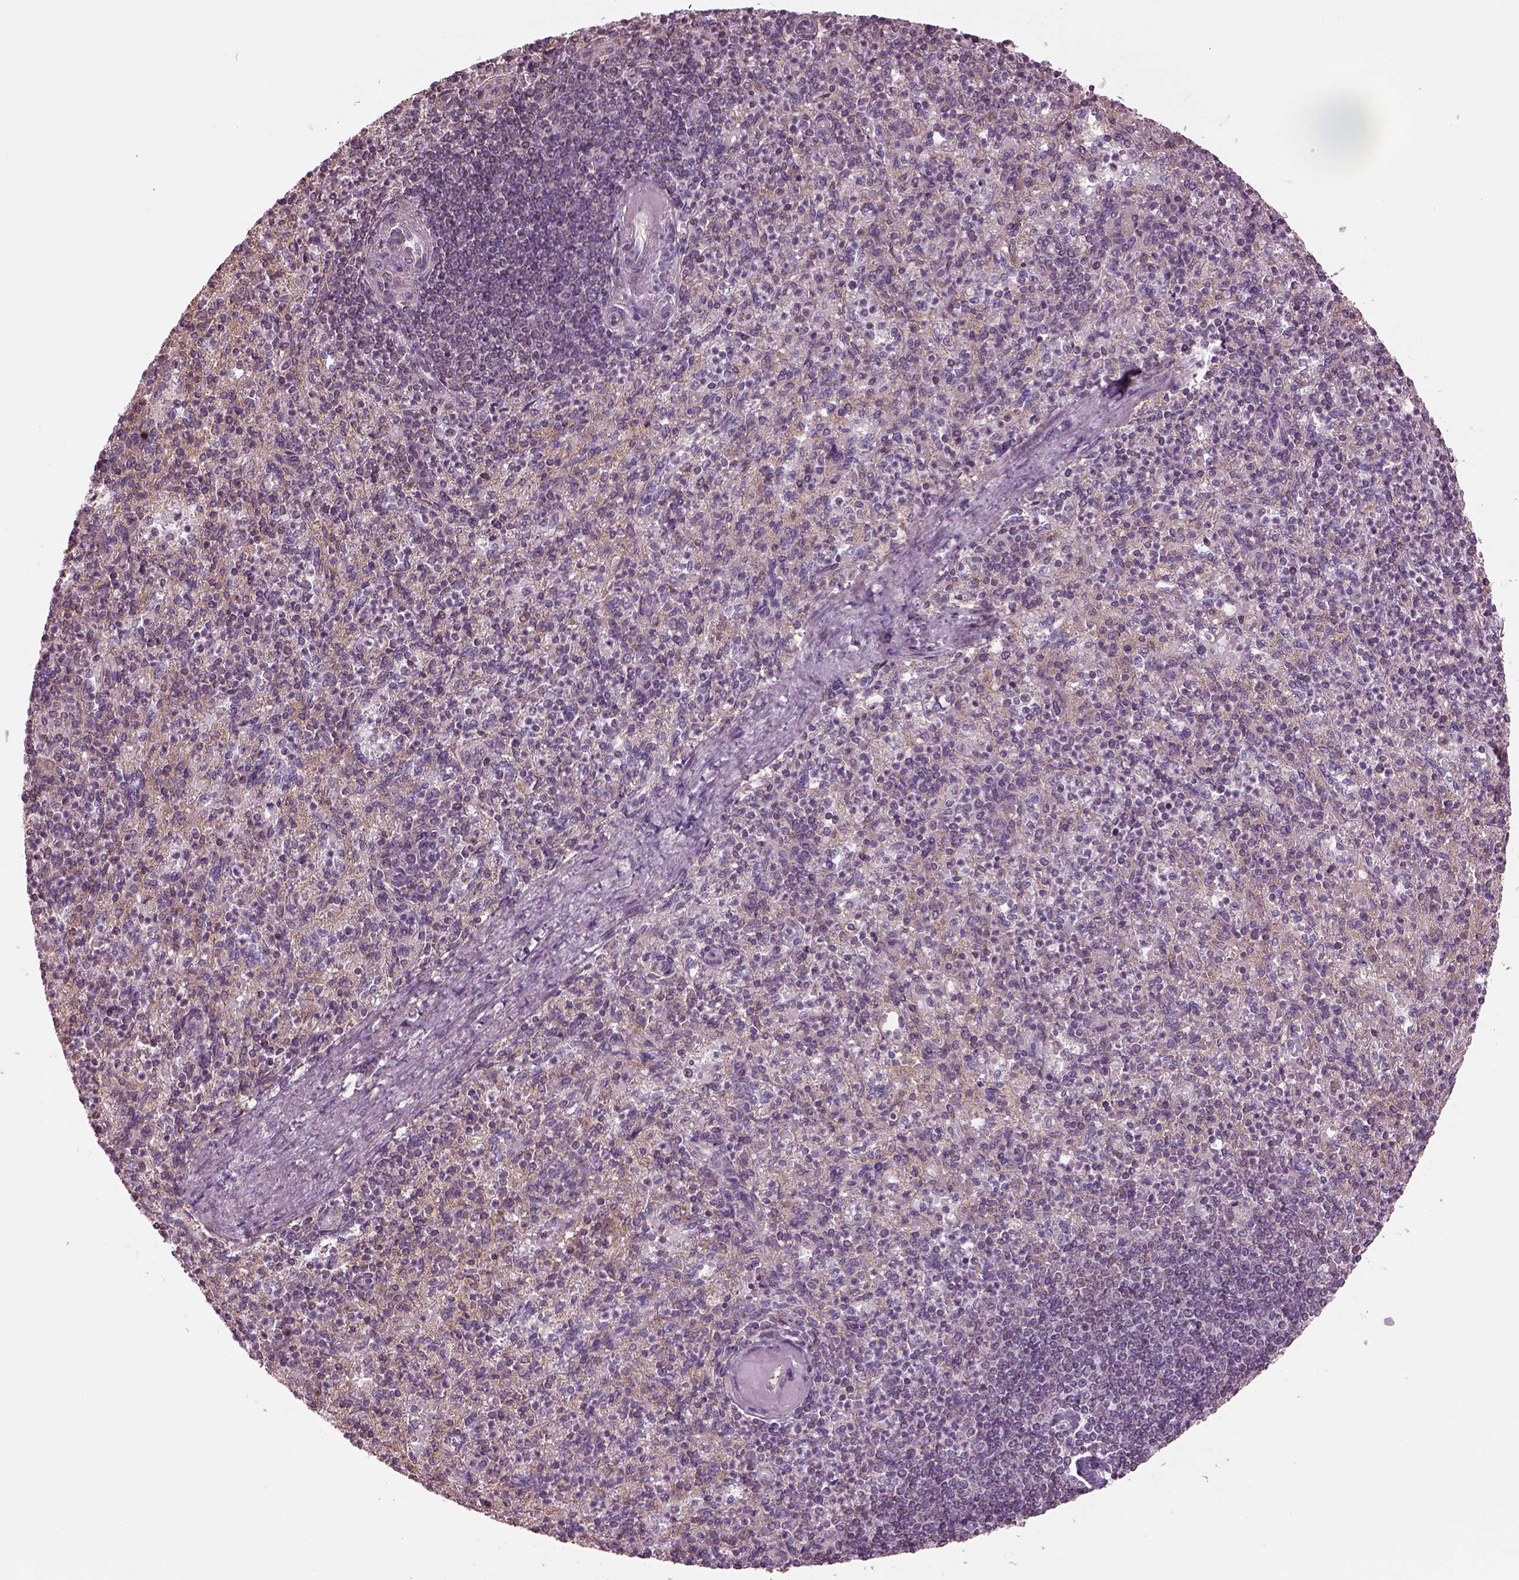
{"staining": {"intensity": "weak", "quantity": "25%-75%", "location": "cytoplasmic/membranous"}, "tissue": "spleen", "cell_type": "Cells in red pulp", "image_type": "normal", "snomed": [{"axis": "morphology", "description": "Normal tissue, NOS"}, {"axis": "topography", "description": "Spleen"}], "caption": "Weak cytoplasmic/membranous positivity is appreciated in approximately 25%-75% of cells in red pulp in normal spleen.", "gene": "SPATA7", "patient": {"sex": "female", "age": 74}}